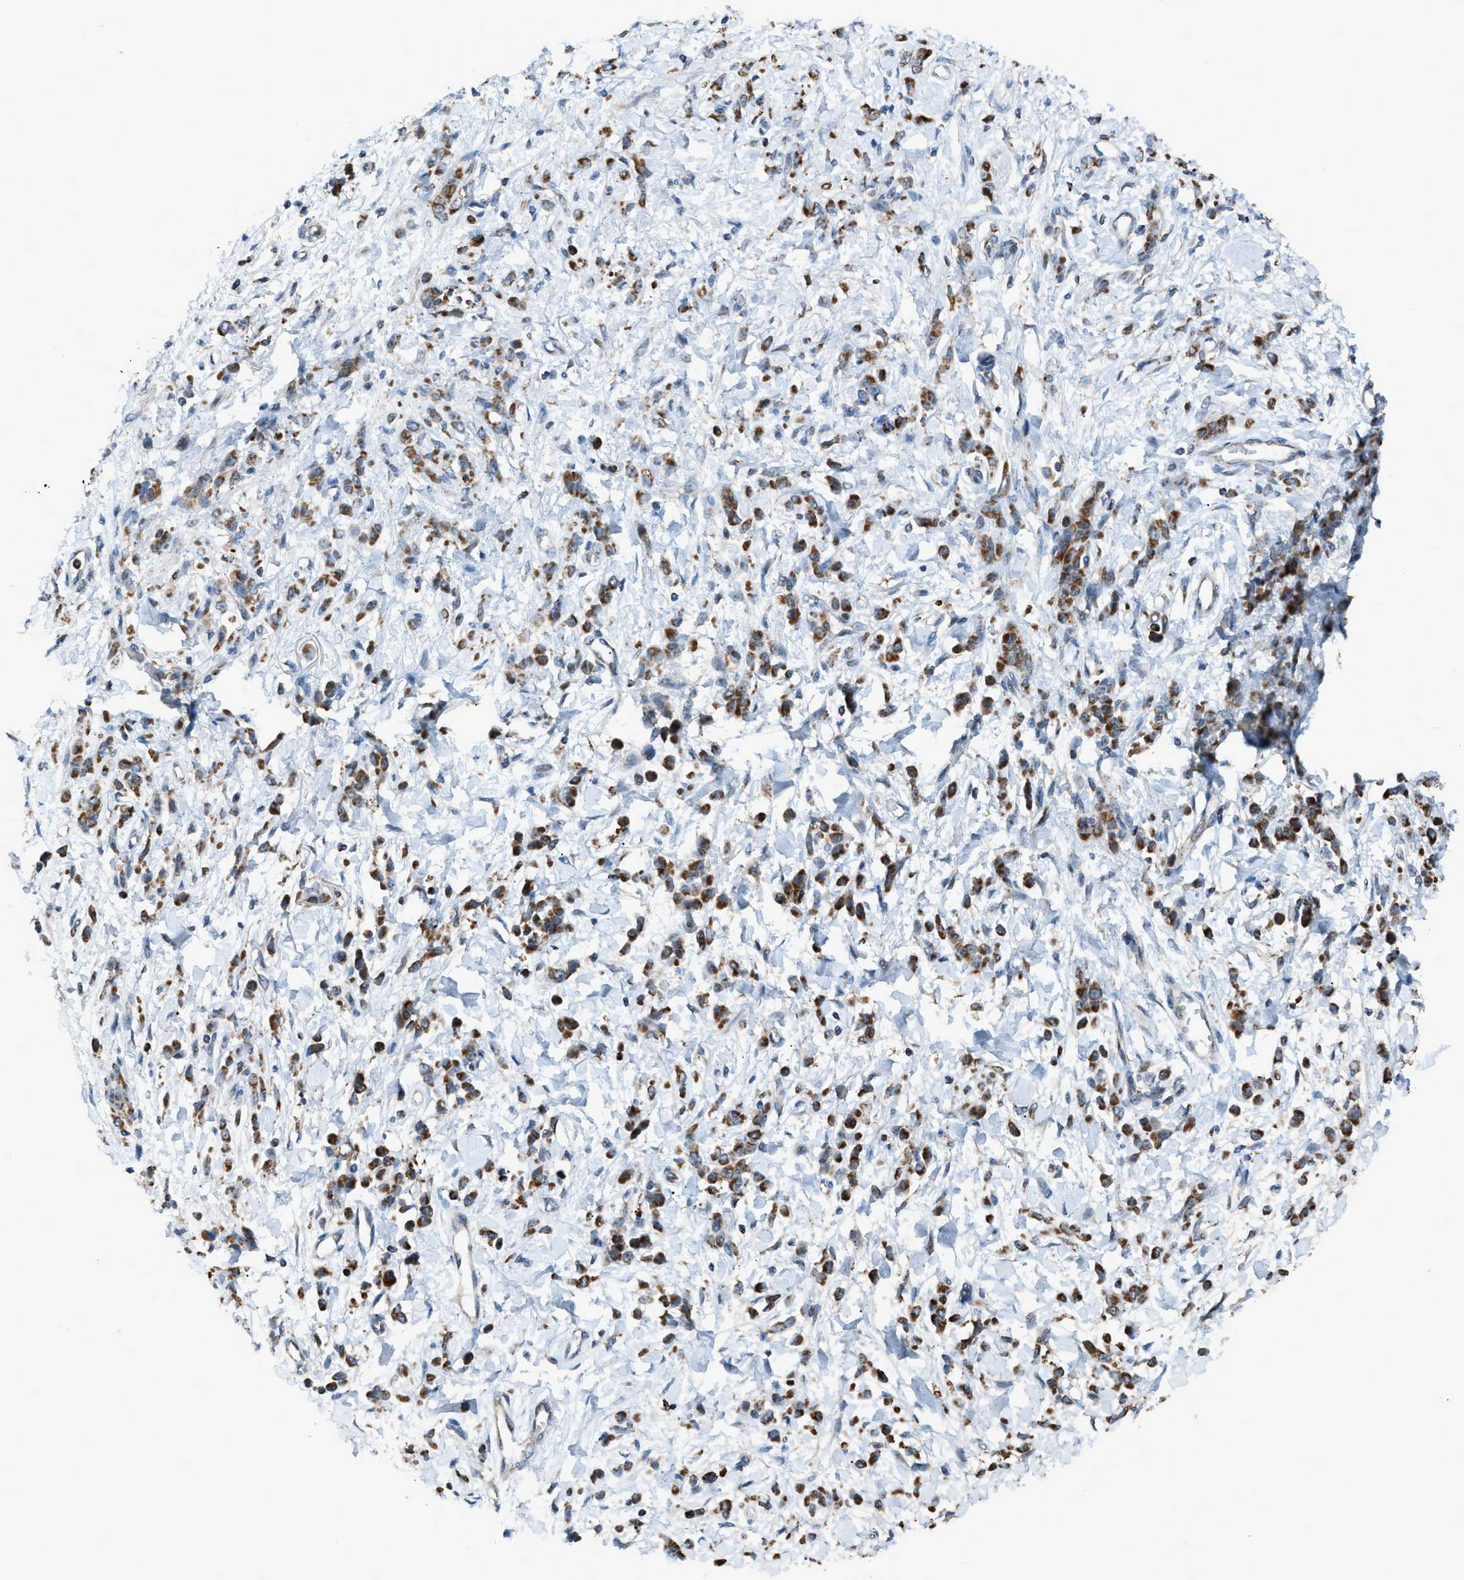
{"staining": {"intensity": "moderate", "quantity": ">75%", "location": "cytoplasmic/membranous"}, "tissue": "stomach cancer", "cell_type": "Tumor cells", "image_type": "cancer", "snomed": [{"axis": "morphology", "description": "Normal tissue, NOS"}, {"axis": "morphology", "description": "Adenocarcinoma, NOS"}, {"axis": "topography", "description": "Stomach"}], "caption": "The micrograph shows a brown stain indicating the presence of a protein in the cytoplasmic/membranous of tumor cells in adenocarcinoma (stomach).", "gene": "SRM", "patient": {"sex": "male", "age": 82}}